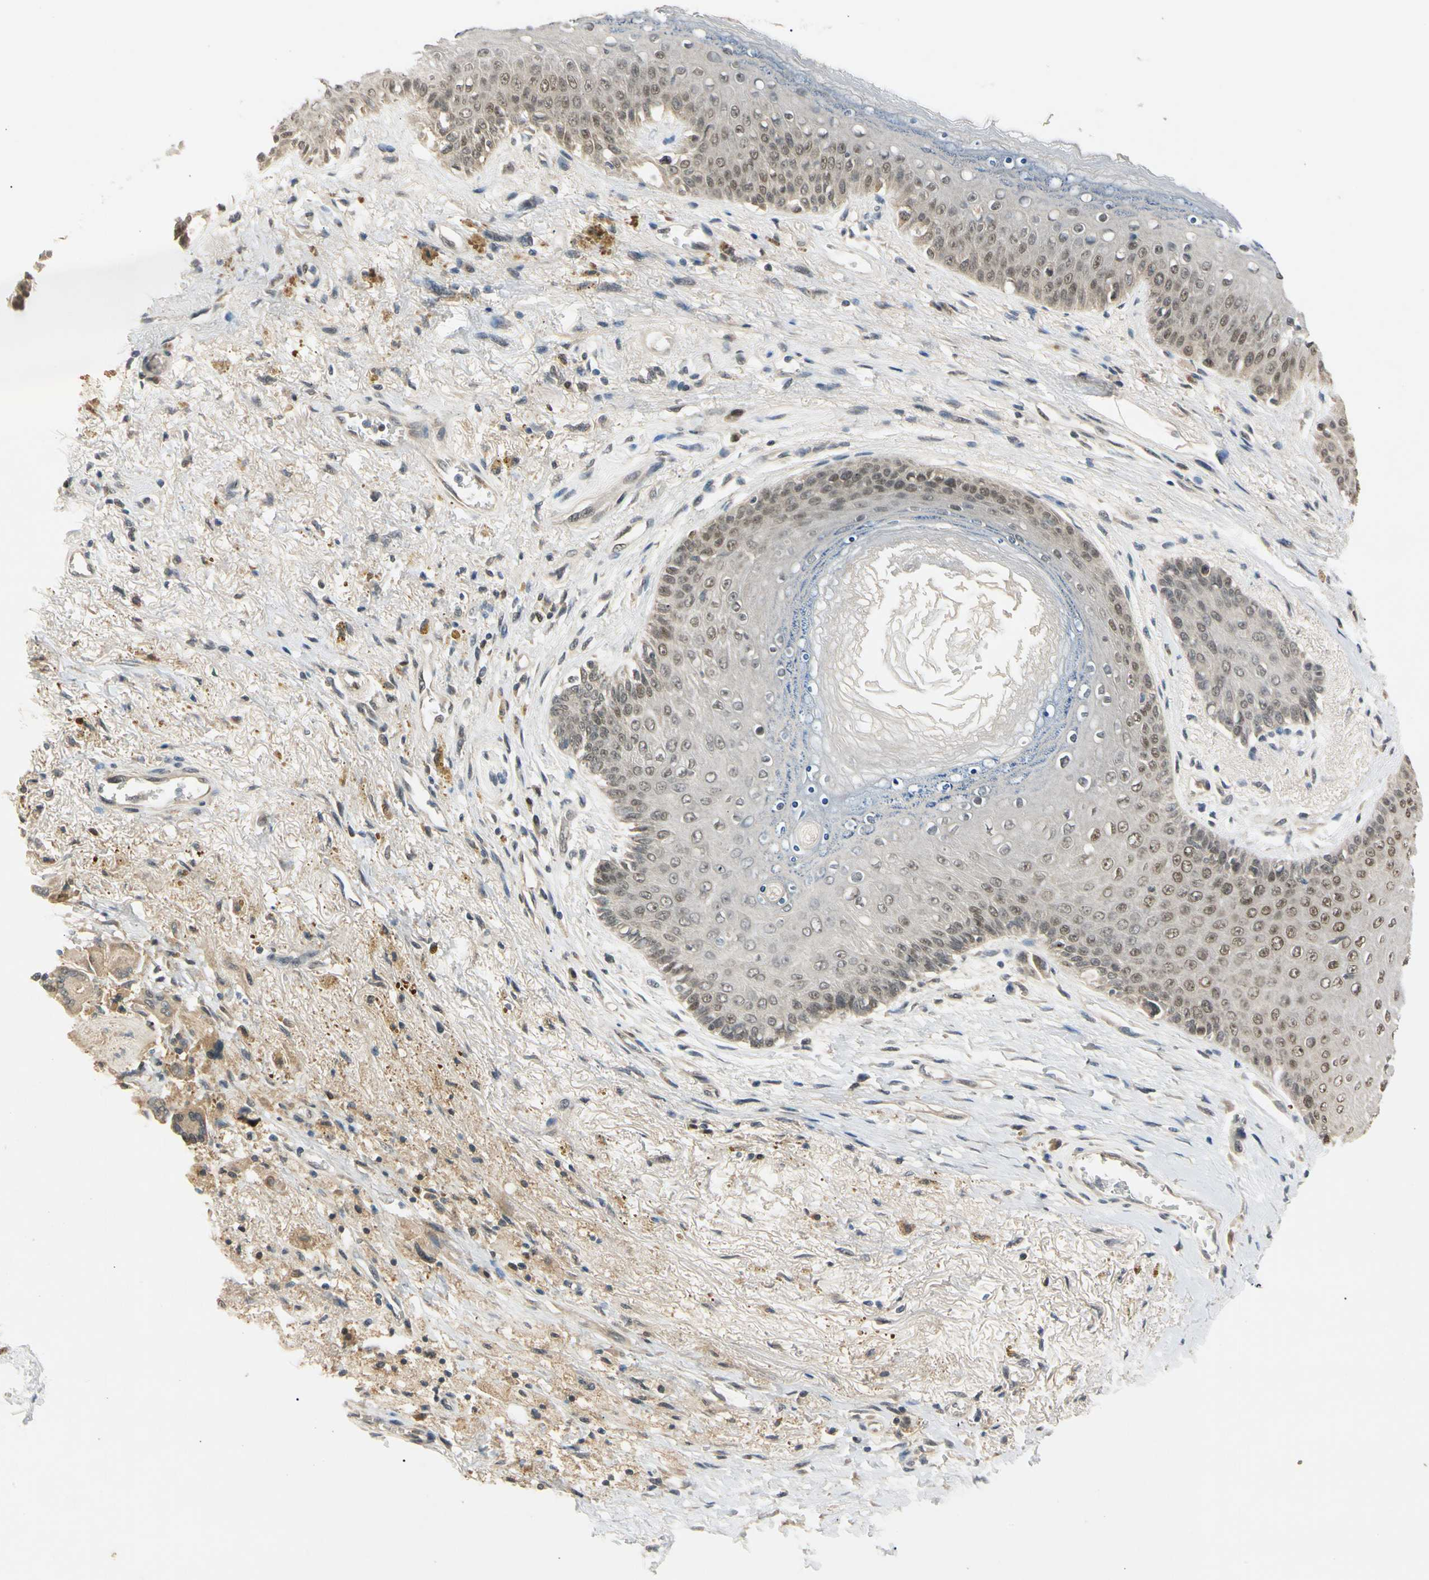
{"staining": {"intensity": "moderate", "quantity": ">75%", "location": "cytoplasmic/membranous,nuclear"}, "tissue": "skin", "cell_type": "Epidermal cells", "image_type": "normal", "snomed": [{"axis": "morphology", "description": "Normal tissue, NOS"}, {"axis": "topography", "description": "Anal"}], "caption": "Immunohistochemical staining of unremarkable human skin shows medium levels of moderate cytoplasmic/membranous,nuclear positivity in approximately >75% of epidermal cells.", "gene": "RIOX2", "patient": {"sex": "female", "age": 46}}